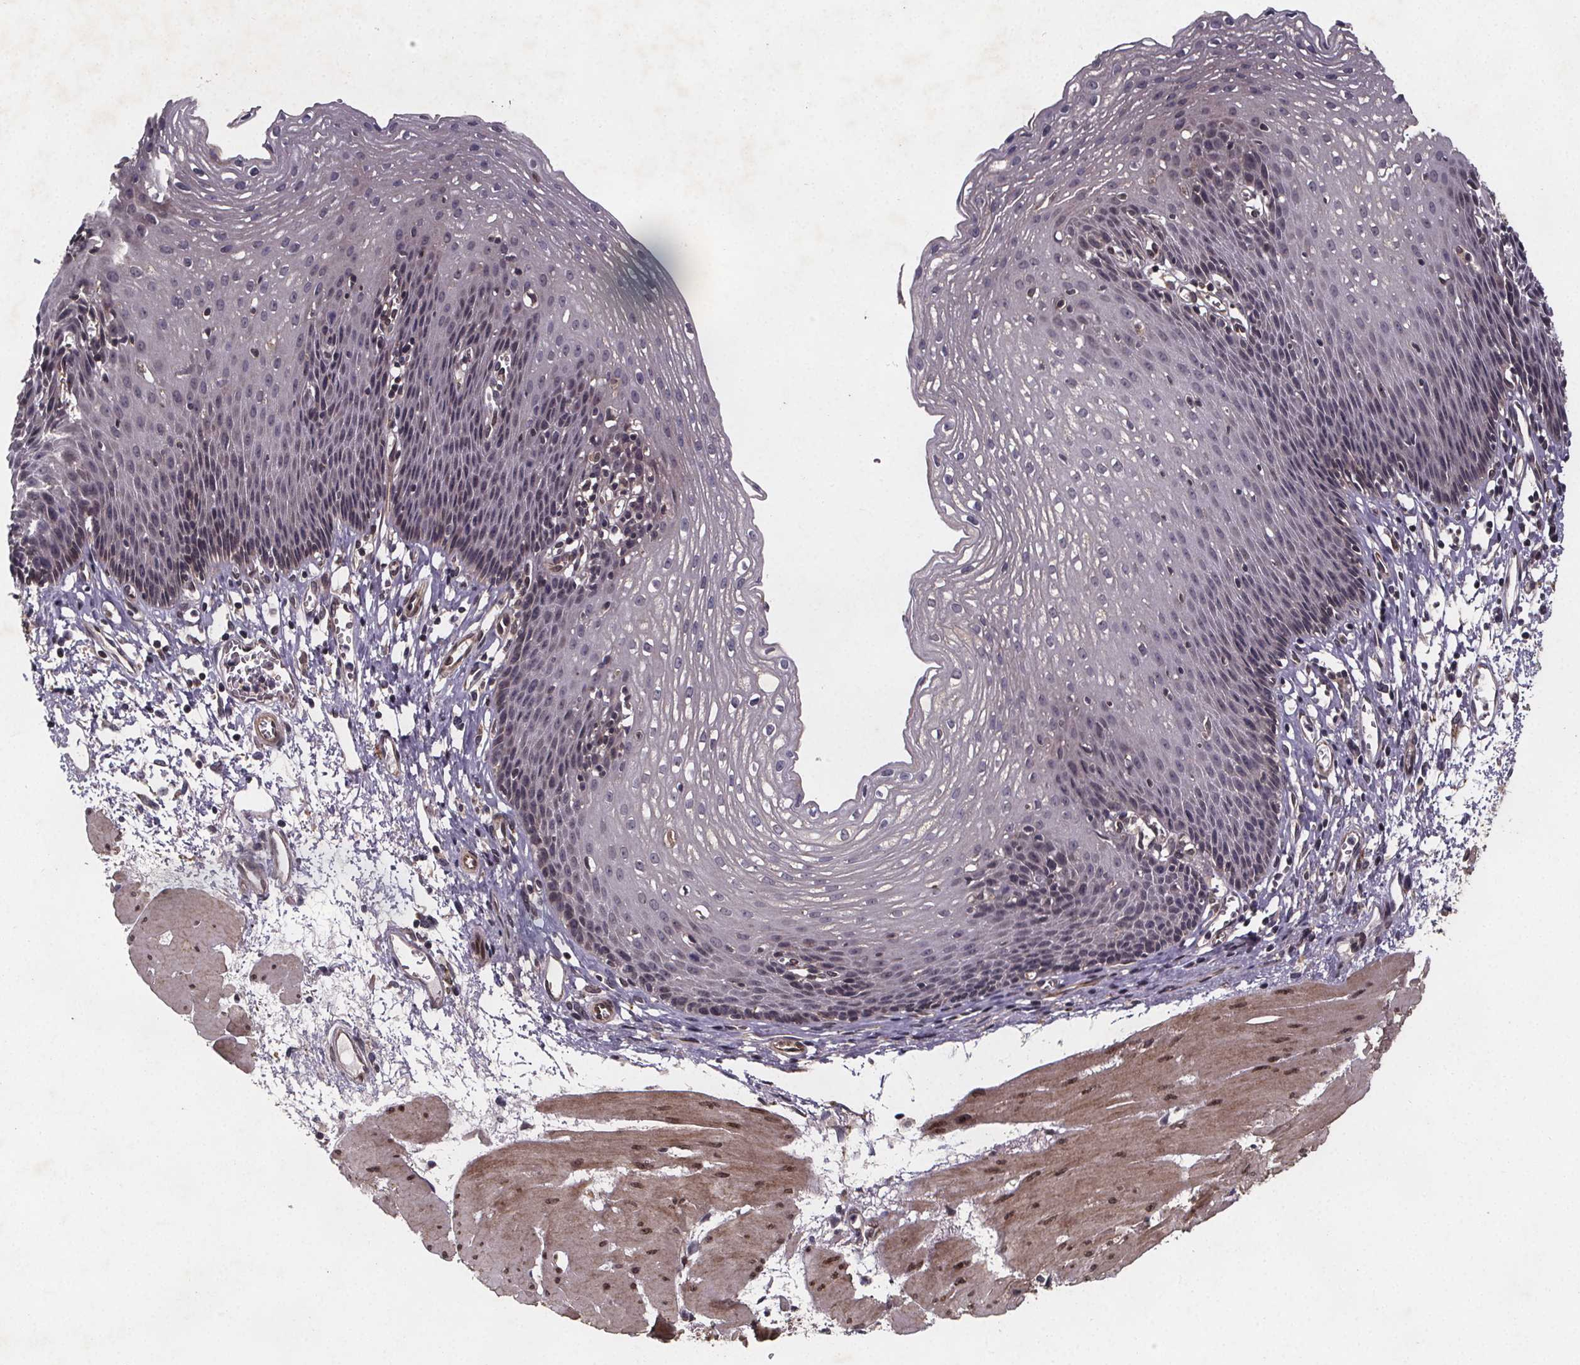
{"staining": {"intensity": "negative", "quantity": "none", "location": "none"}, "tissue": "esophagus", "cell_type": "Squamous epithelial cells", "image_type": "normal", "snomed": [{"axis": "morphology", "description": "Normal tissue, NOS"}, {"axis": "topography", "description": "Esophagus"}], "caption": "High power microscopy histopathology image of an immunohistochemistry (IHC) histopathology image of benign esophagus, revealing no significant expression in squamous epithelial cells. The staining was performed using DAB to visualize the protein expression in brown, while the nuclei were stained in blue with hematoxylin (Magnification: 20x).", "gene": "PIERCE2", "patient": {"sex": "female", "age": 64}}